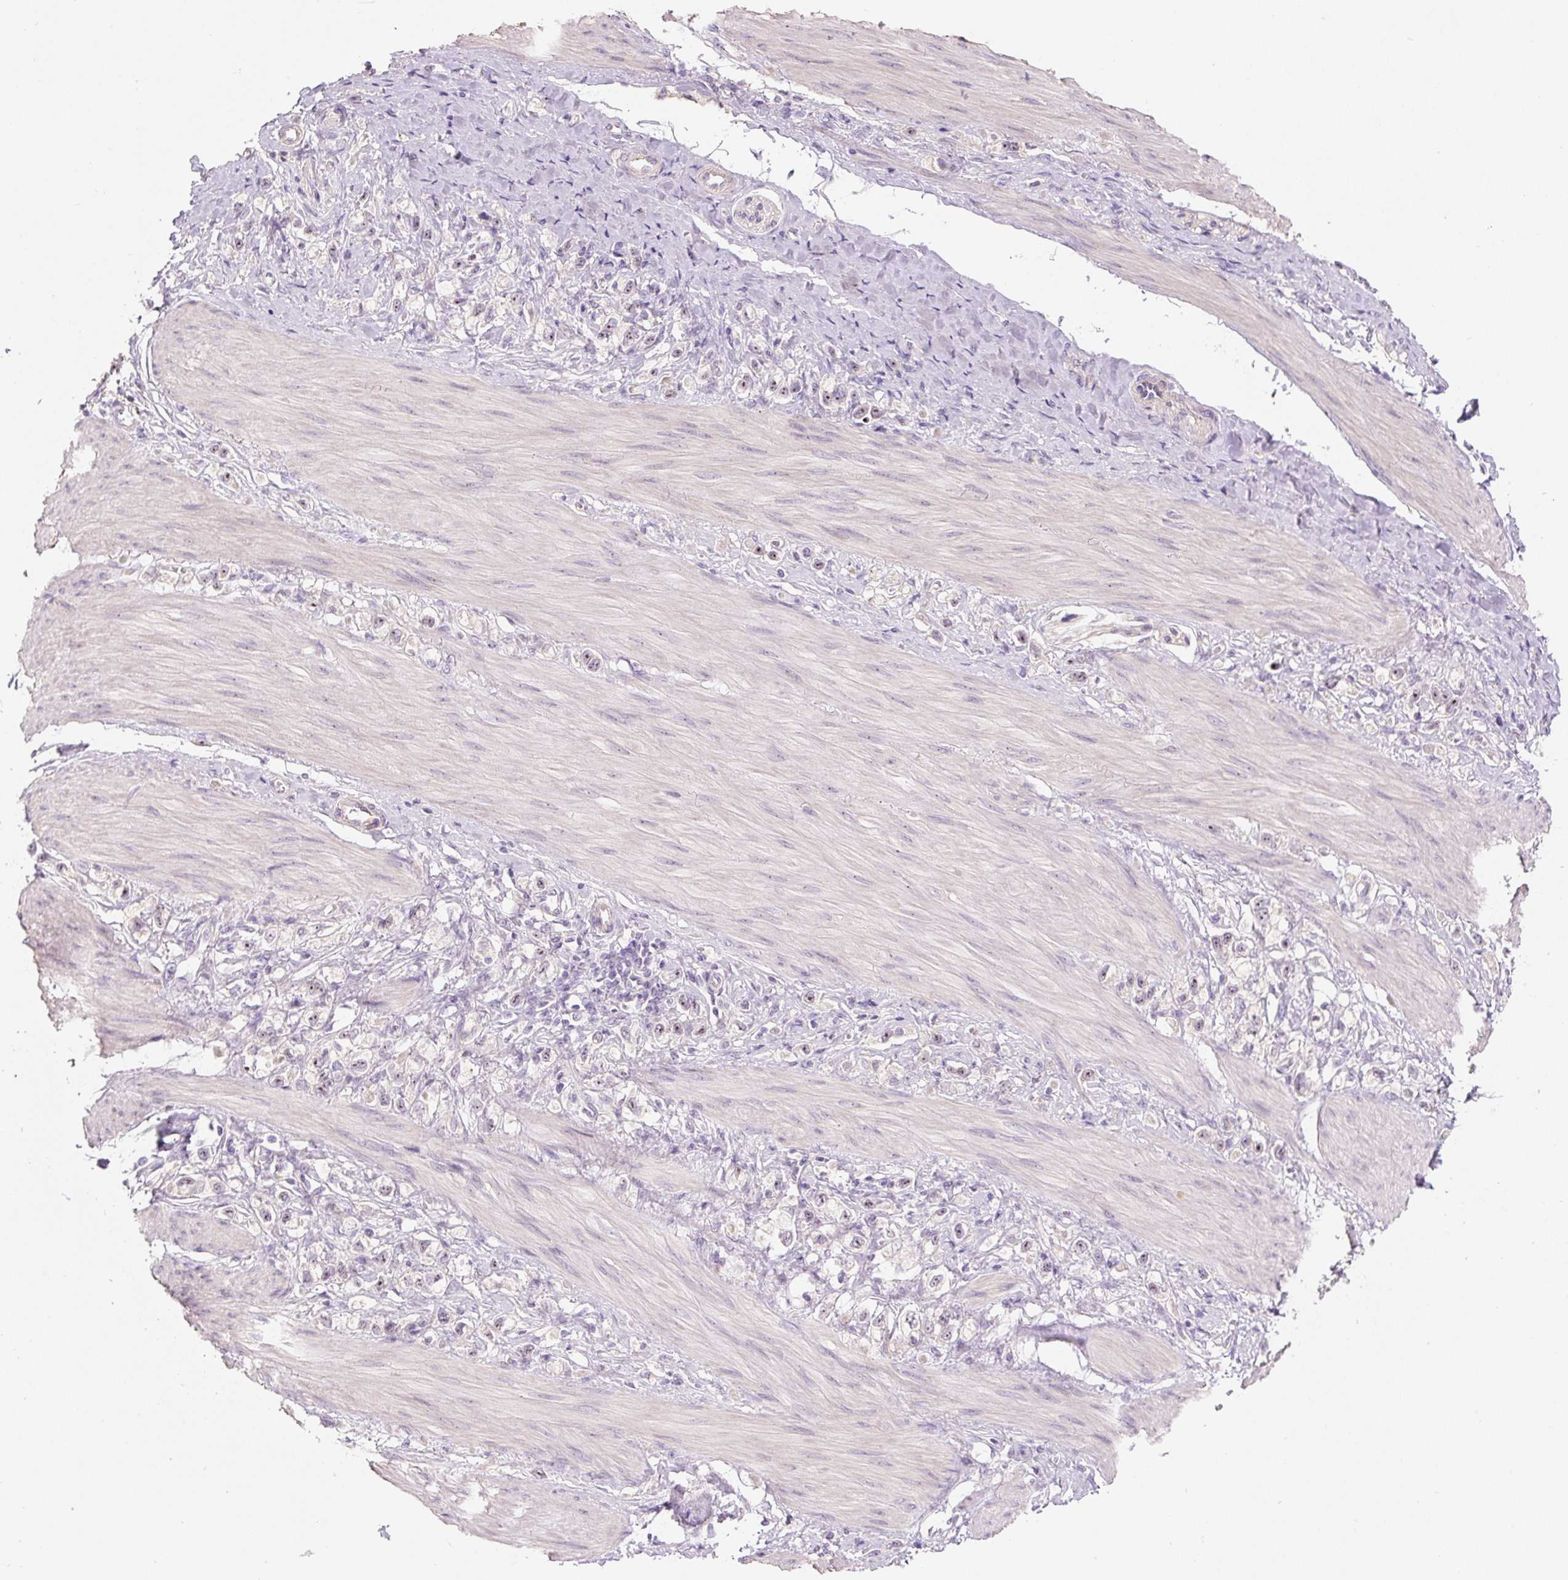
{"staining": {"intensity": "weak", "quantity": "25%-75%", "location": "nuclear"}, "tissue": "stomach cancer", "cell_type": "Tumor cells", "image_type": "cancer", "snomed": [{"axis": "morphology", "description": "Adenocarcinoma, NOS"}, {"axis": "topography", "description": "Stomach"}], "caption": "Immunohistochemical staining of human stomach adenocarcinoma shows low levels of weak nuclear protein staining in about 25%-75% of tumor cells. (brown staining indicates protein expression, while blue staining denotes nuclei).", "gene": "TMEM151B", "patient": {"sex": "female", "age": 65}}